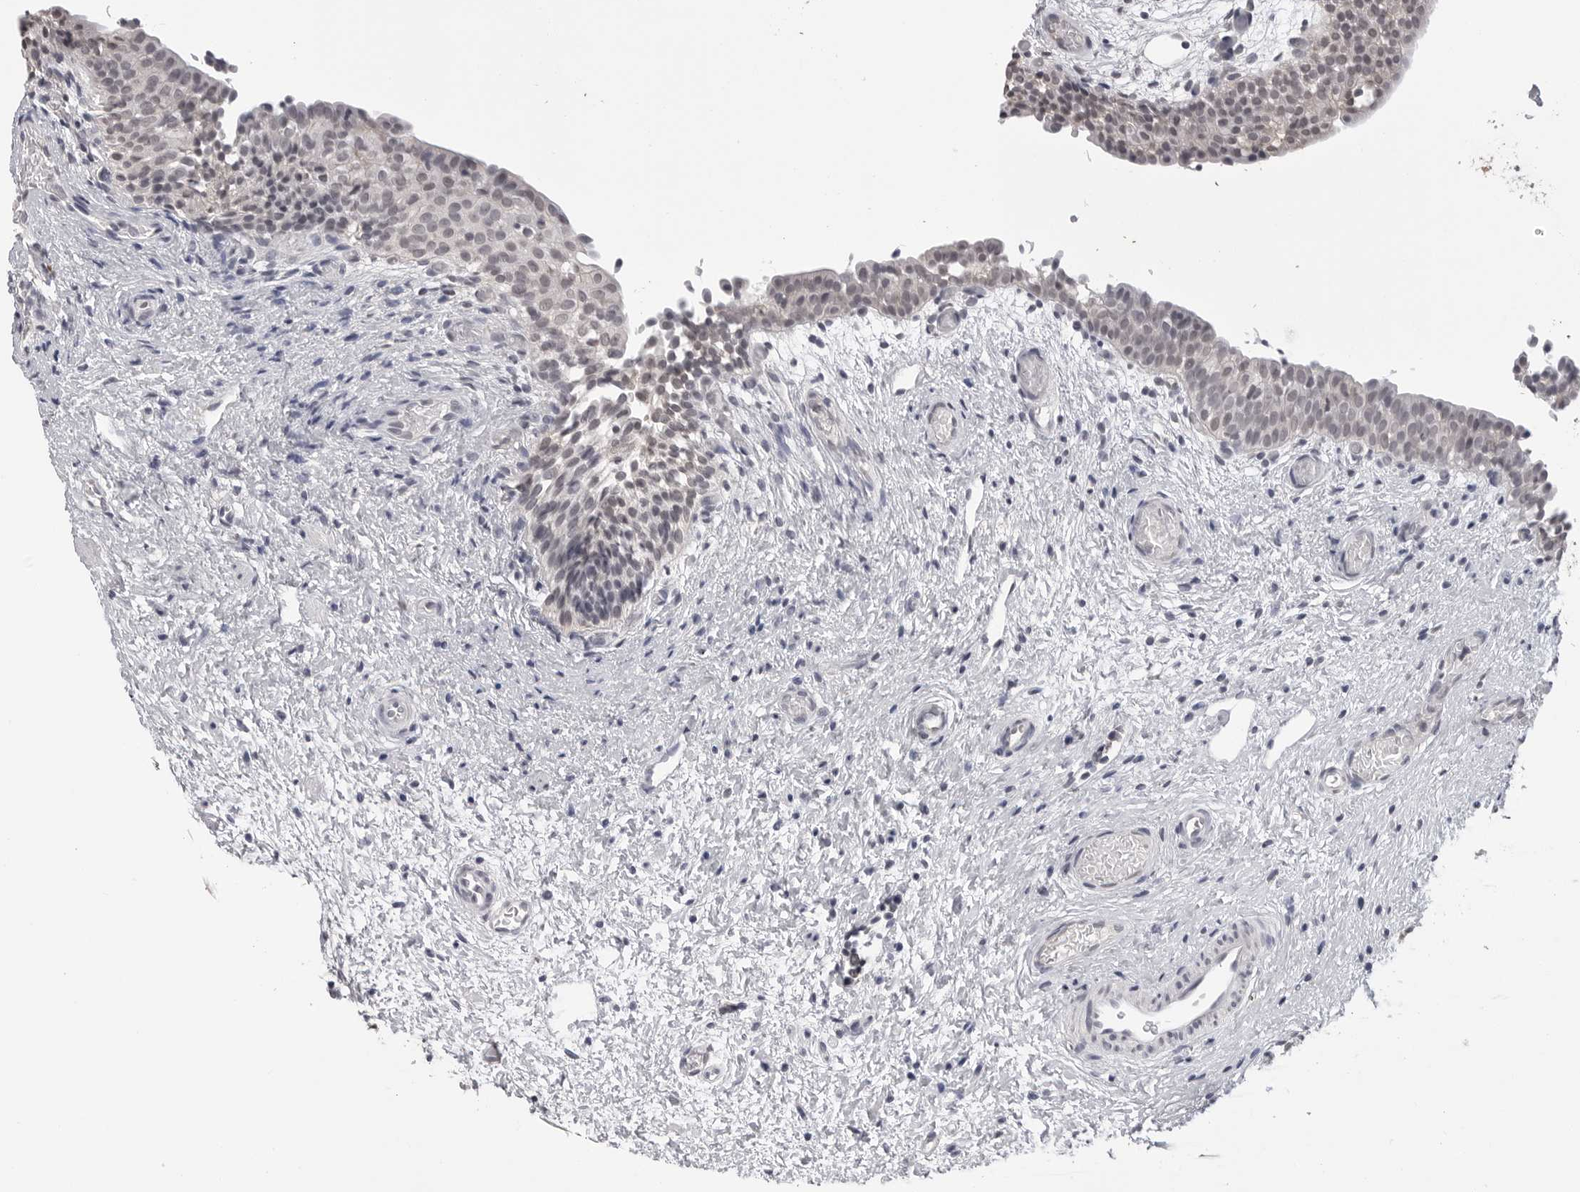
{"staining": {"intensity": "moderate", "quantity": "25%-75%", "location": "nuclear"}, "tissue": "urinary bladder", "cell_type": "Urothelial cells", "image_type": "normal", "snomed": [{"axis": "morphology", "description": "Normal tissue, NOS"}, {"axis": "topography", "description": "Urinary bladder"}], "caption": "Immunohistochemistry (IHC) image of benign urinary bladder stained for a protein (brown), which shows medium levels of moderate nuclear expression in approximately 25%-75% of urothelial cells.", "gene": "CDK20", "patient": {"sex": "male", "age": 1}}